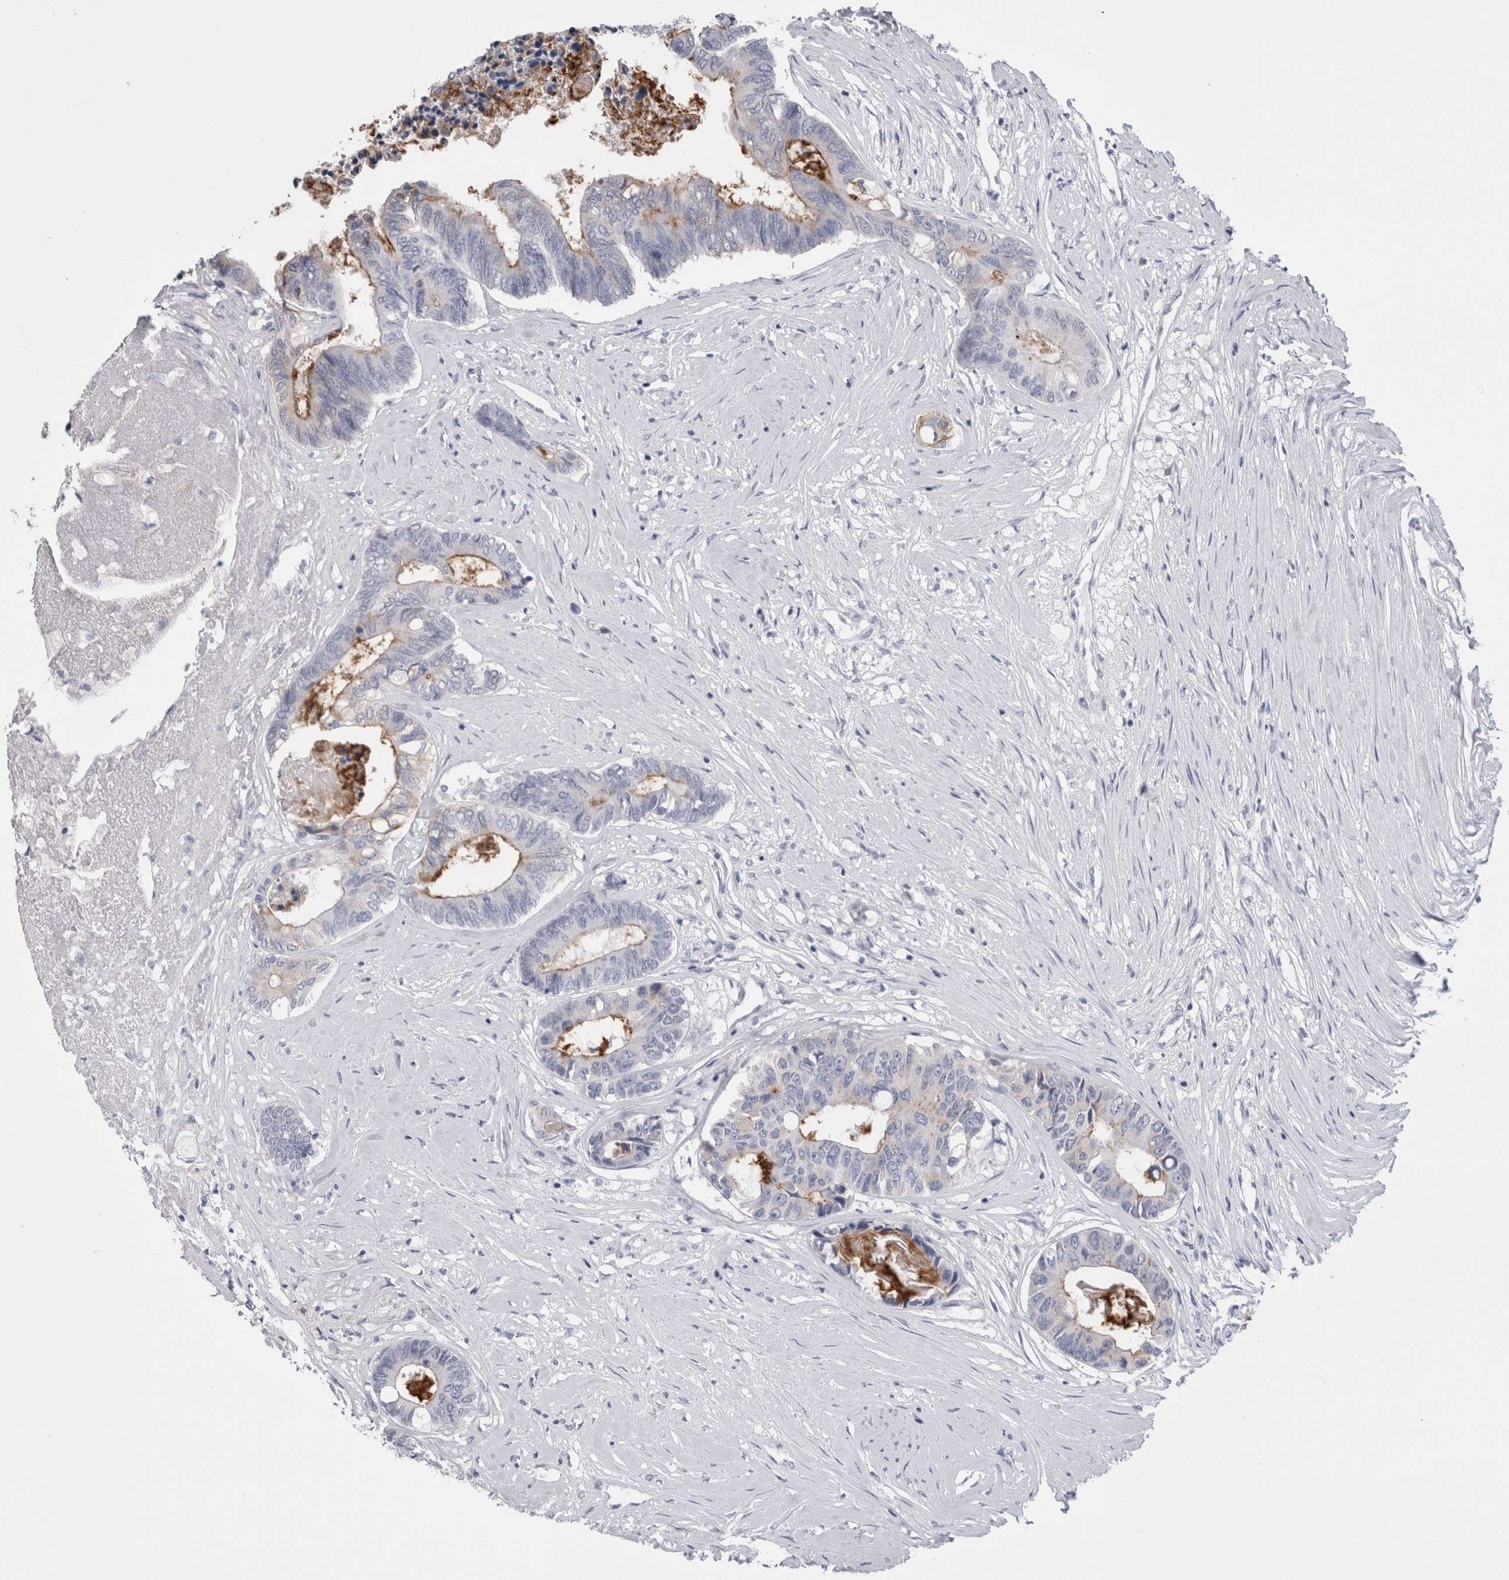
{"staining": {"intensity": "negative", "quantity": "none", "location": "none"}, "tissue": "colorectal cancer", "cell_type": "Tumor cells", "image_type": "cancer", "snomed": [{"axis": "morphology", "description": "Adenocarcinoma, NOS"}, {"axis": "topography", "description": "Rectum"}], "caption": "There is no significant expression in tumor cells of colorectal adenocarcinoma.", "gene": "CDHR5", "patient": {"sex": "male", "age": 63}}